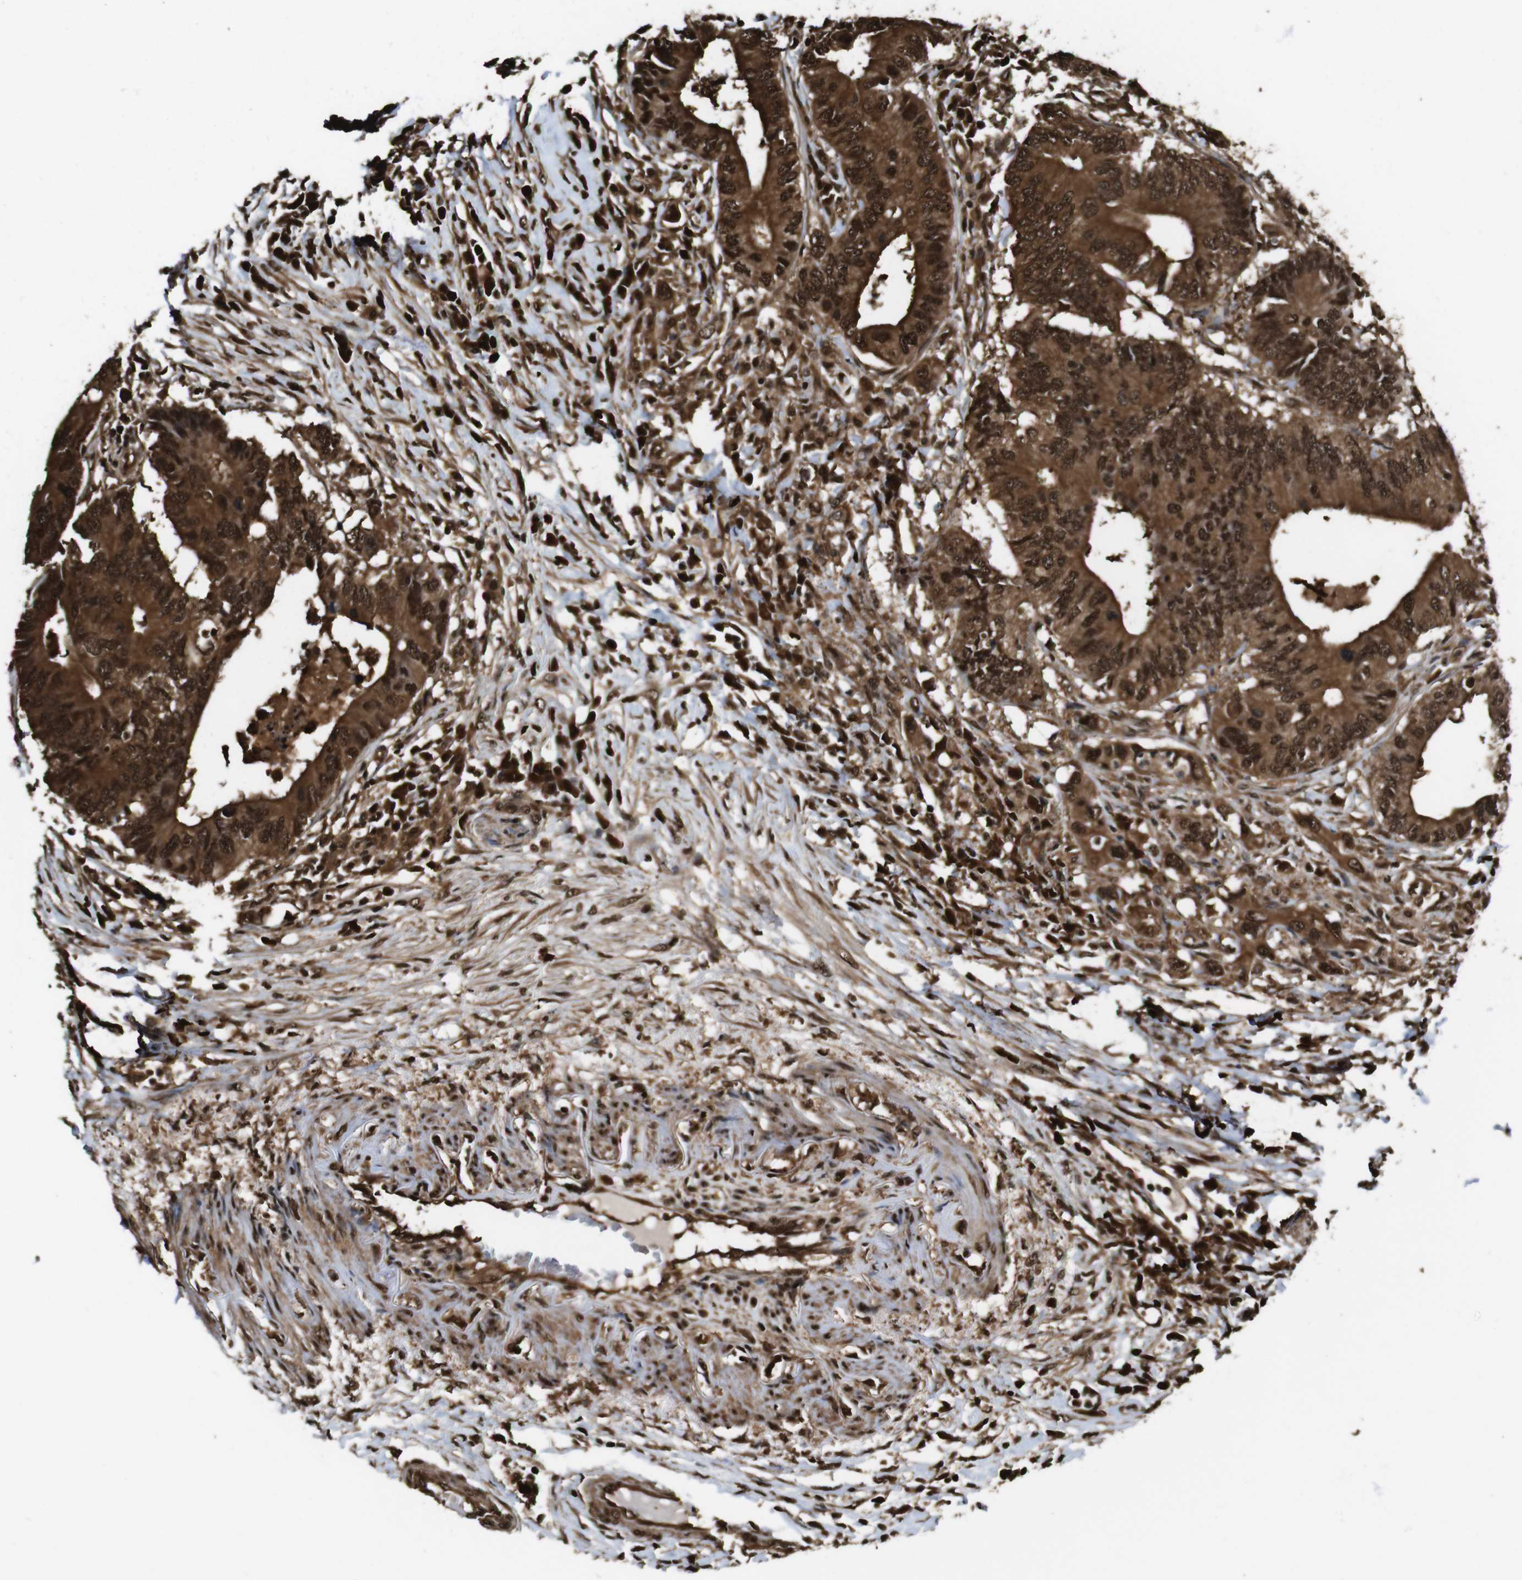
{"staining": {"intensity": "strong", "quantity": ">75%", "location": "cytoplasmic/membranous,nuclear"}, "tissue": "colorectal cancer", "cell_type": "Tumor cells", "image_type": "cancer", "snomed": [{"axis": "morphology", "description": "Adenocarcinoma, NOS"}, {"axis": "topography", "description": "Colon"}], "caption": "The immunohistochemical stain highlights strong cytoplasmic/membranous and nuclear positivity in tumor cells of colorectal adenocarcinoma tissue. (DAB IHC, brown staining for protein, blue staining for nuclei).", "gene": "VCP", "patient": {"sex": "male", "age": 71}}